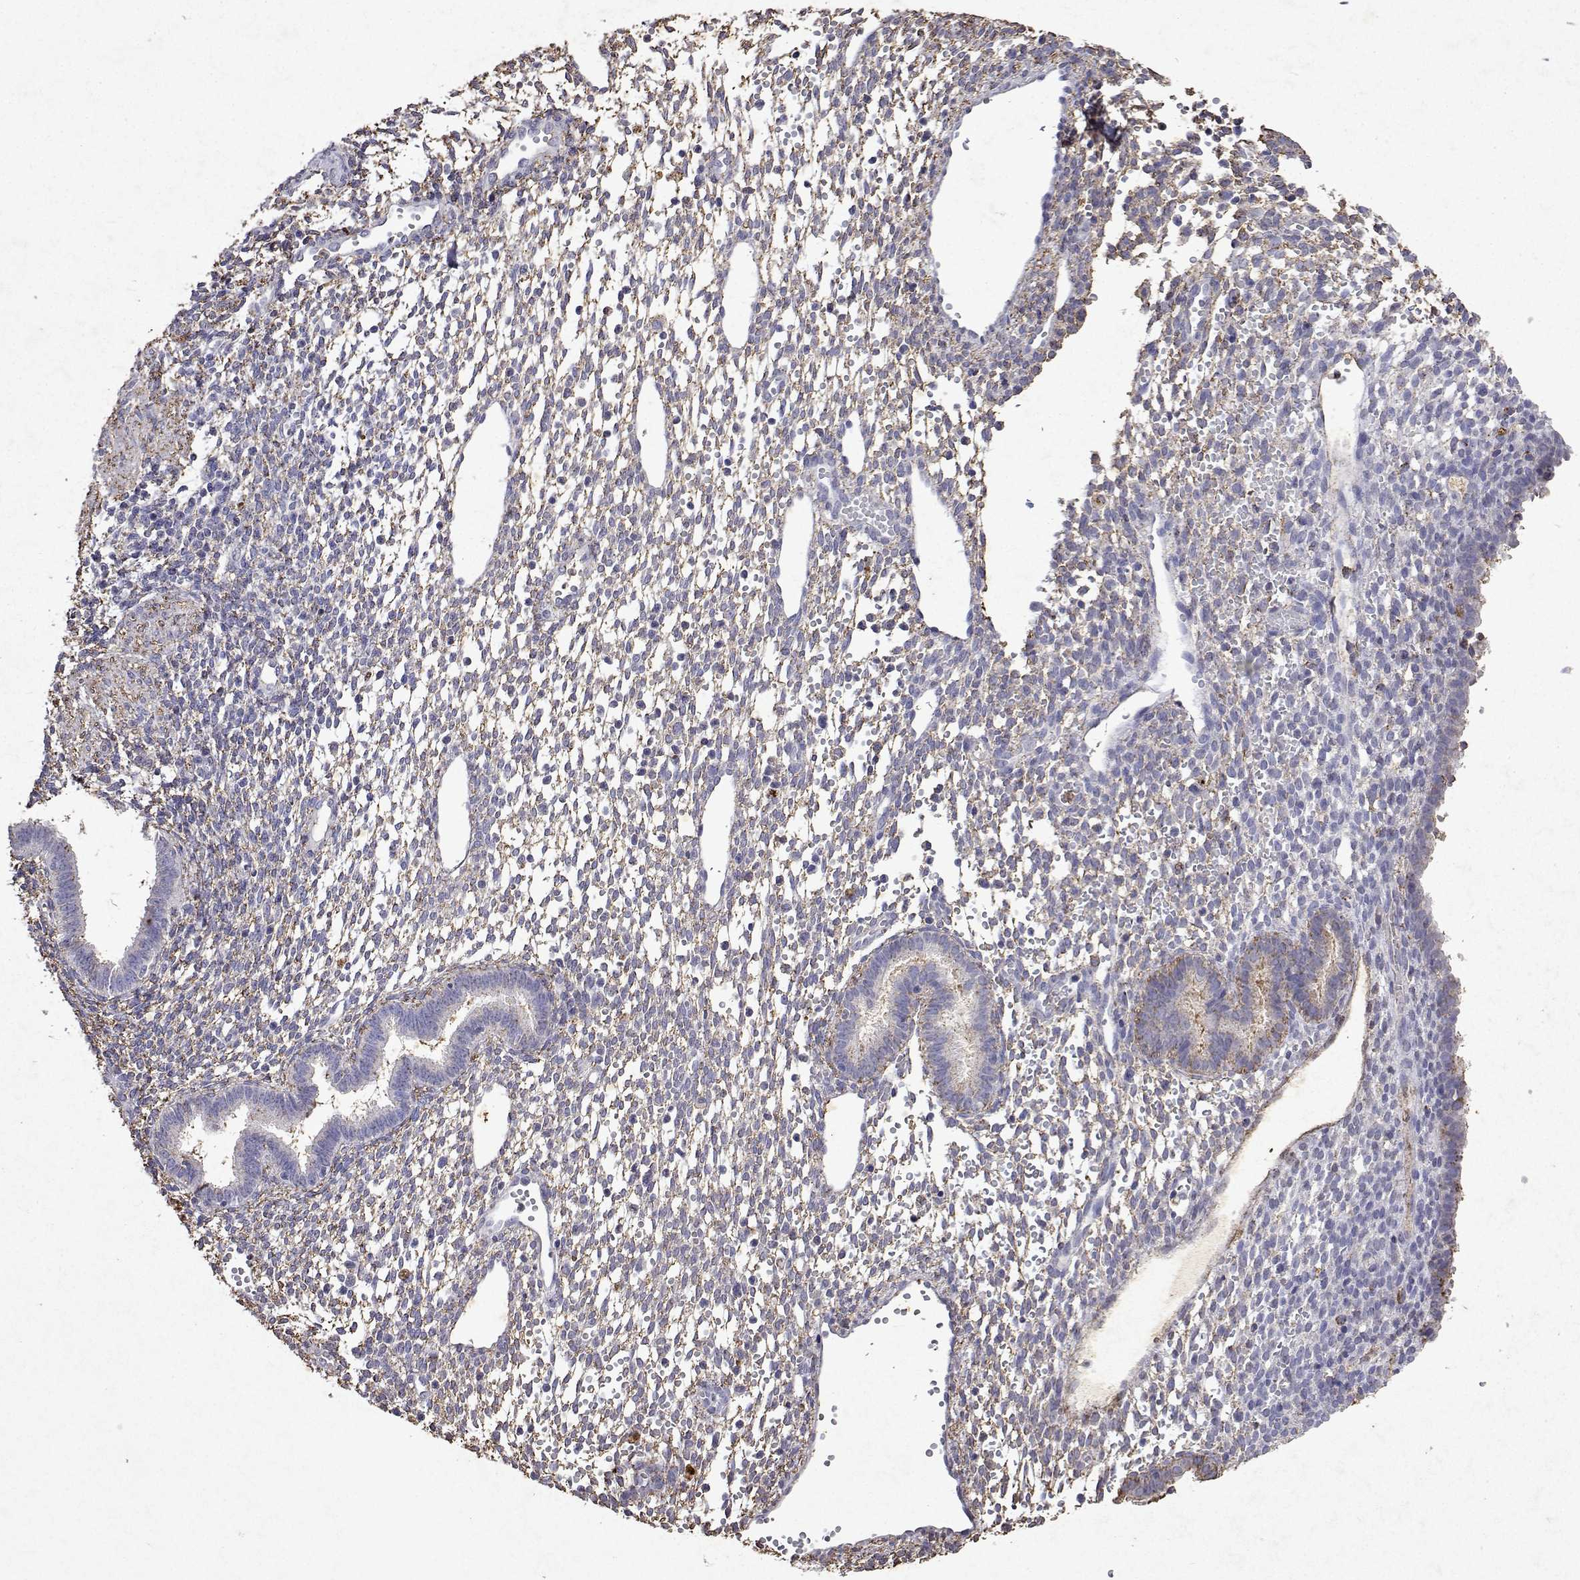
{"staining": {"intensity": "weak", "quantity": "25%-75%", "location": "cytoplasmic/membranous"}, "tissue": "endometrium", "cell_type": "Cells in endometrial stroma", "image_type": "normal", "snomed": [{"axis": "morphology", "description": "Normal tissue, NOS"}, {"axis": "topography", "description": "Endometrium"}], "caption": "Human endometrium stained with a brown dye reveals weak cytoplasmic/membranous positive positivity in approximately 25%-75% of cells in endometrial stroma.", "gene": "DUSP28", "patient": {"sex": "female", "age": 36}}